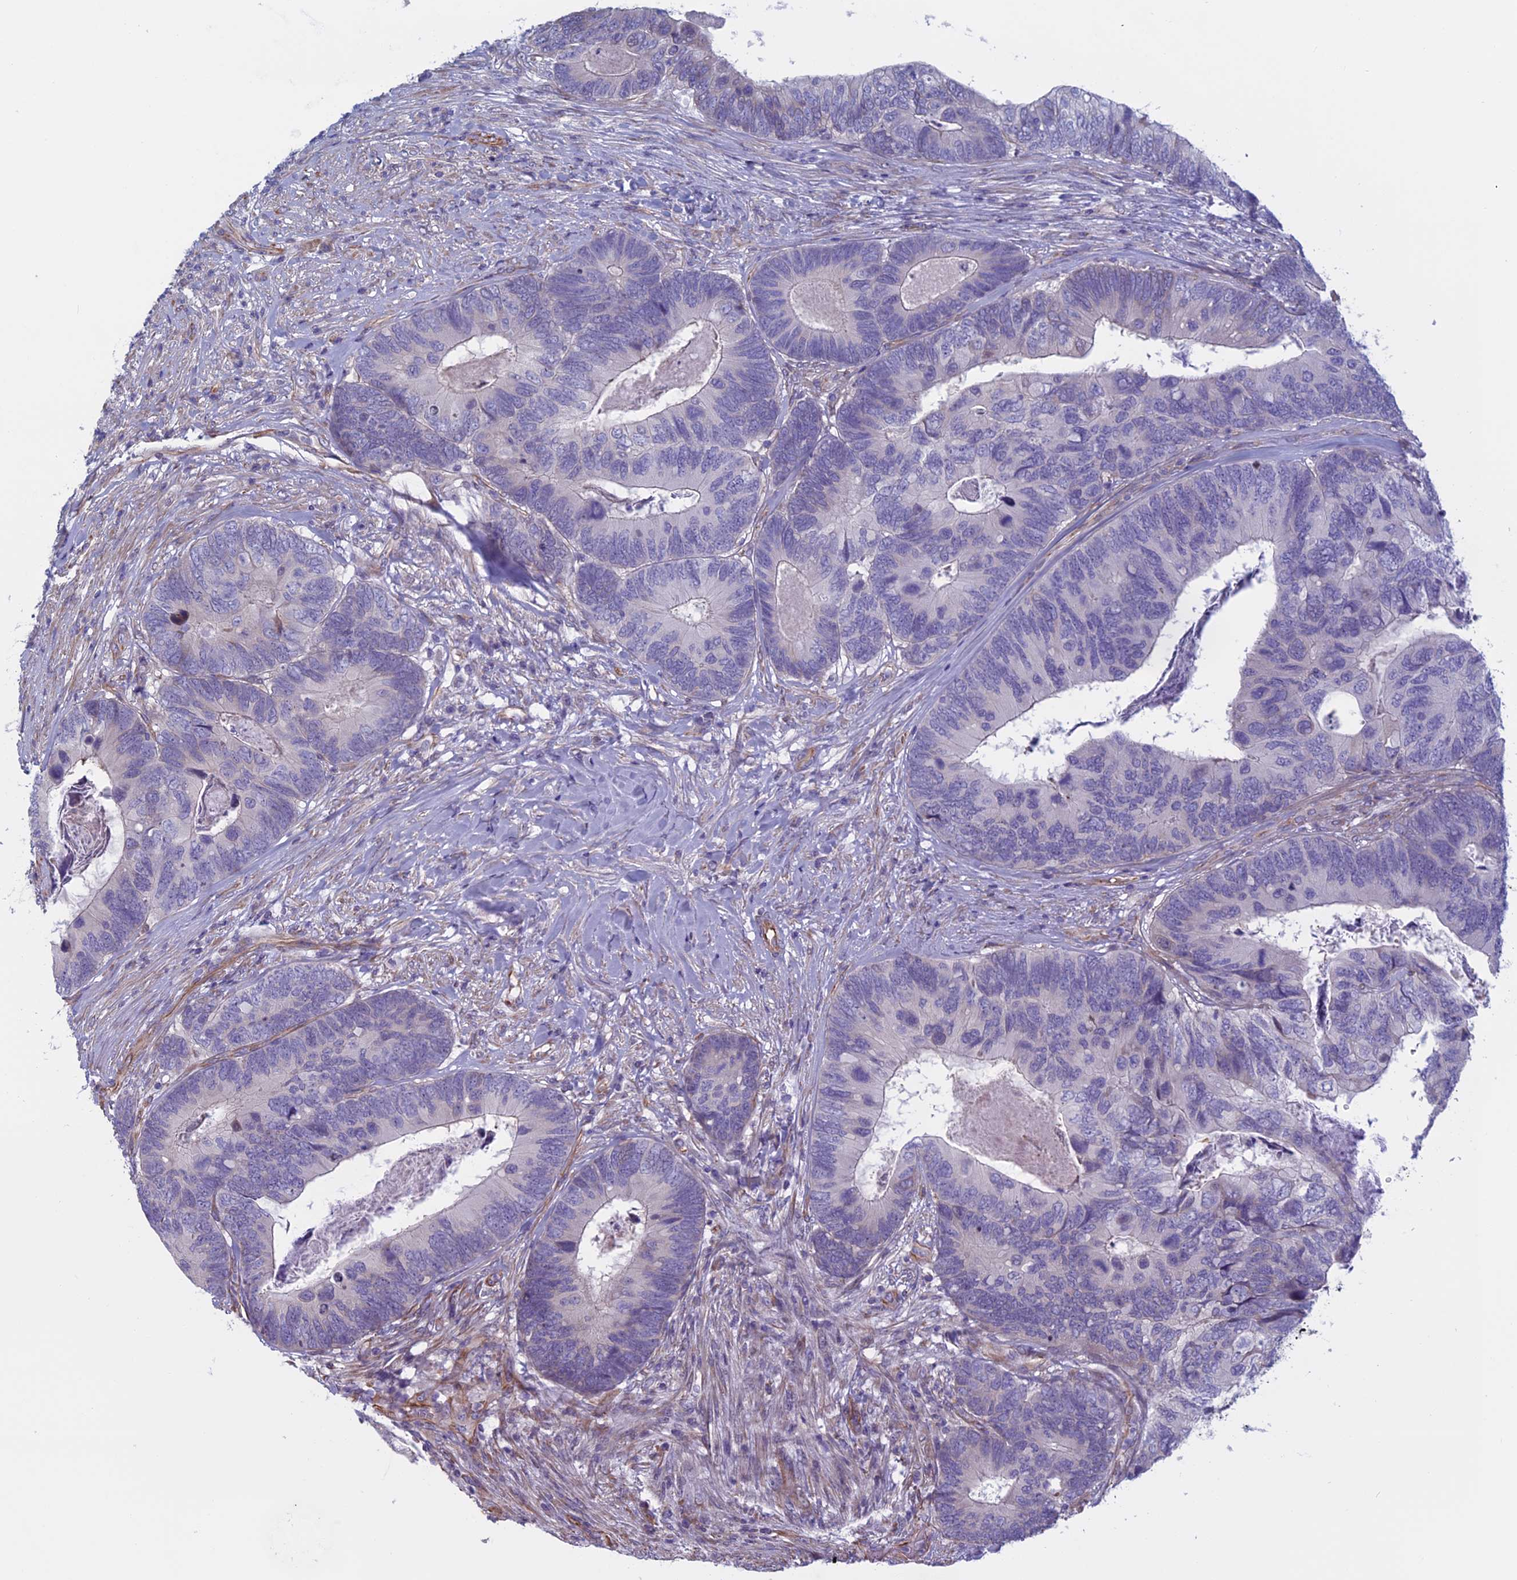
{"staining": {"intensity": "negative", "quantity": "none", "location": "none"}, "tissue": "colorectal cancer", "cell_type": "Tumor cells", "image_type": "cancer", "snomed": [{"axis": "morphology", "description": "Adenocarcinoma, NOS"}, {"axis": "topography", "description": "Colon"}], "caption": "Immunohistochemical staining of human colorectal adenocarcinoma reveals no significant staining in tumor cells. The staining is performed using DAB brown chromogen with nuclei counter-stained in using hematoxylin.", "gene": "BCL2L10", "patient": {"sex": "female", "age": 67}}